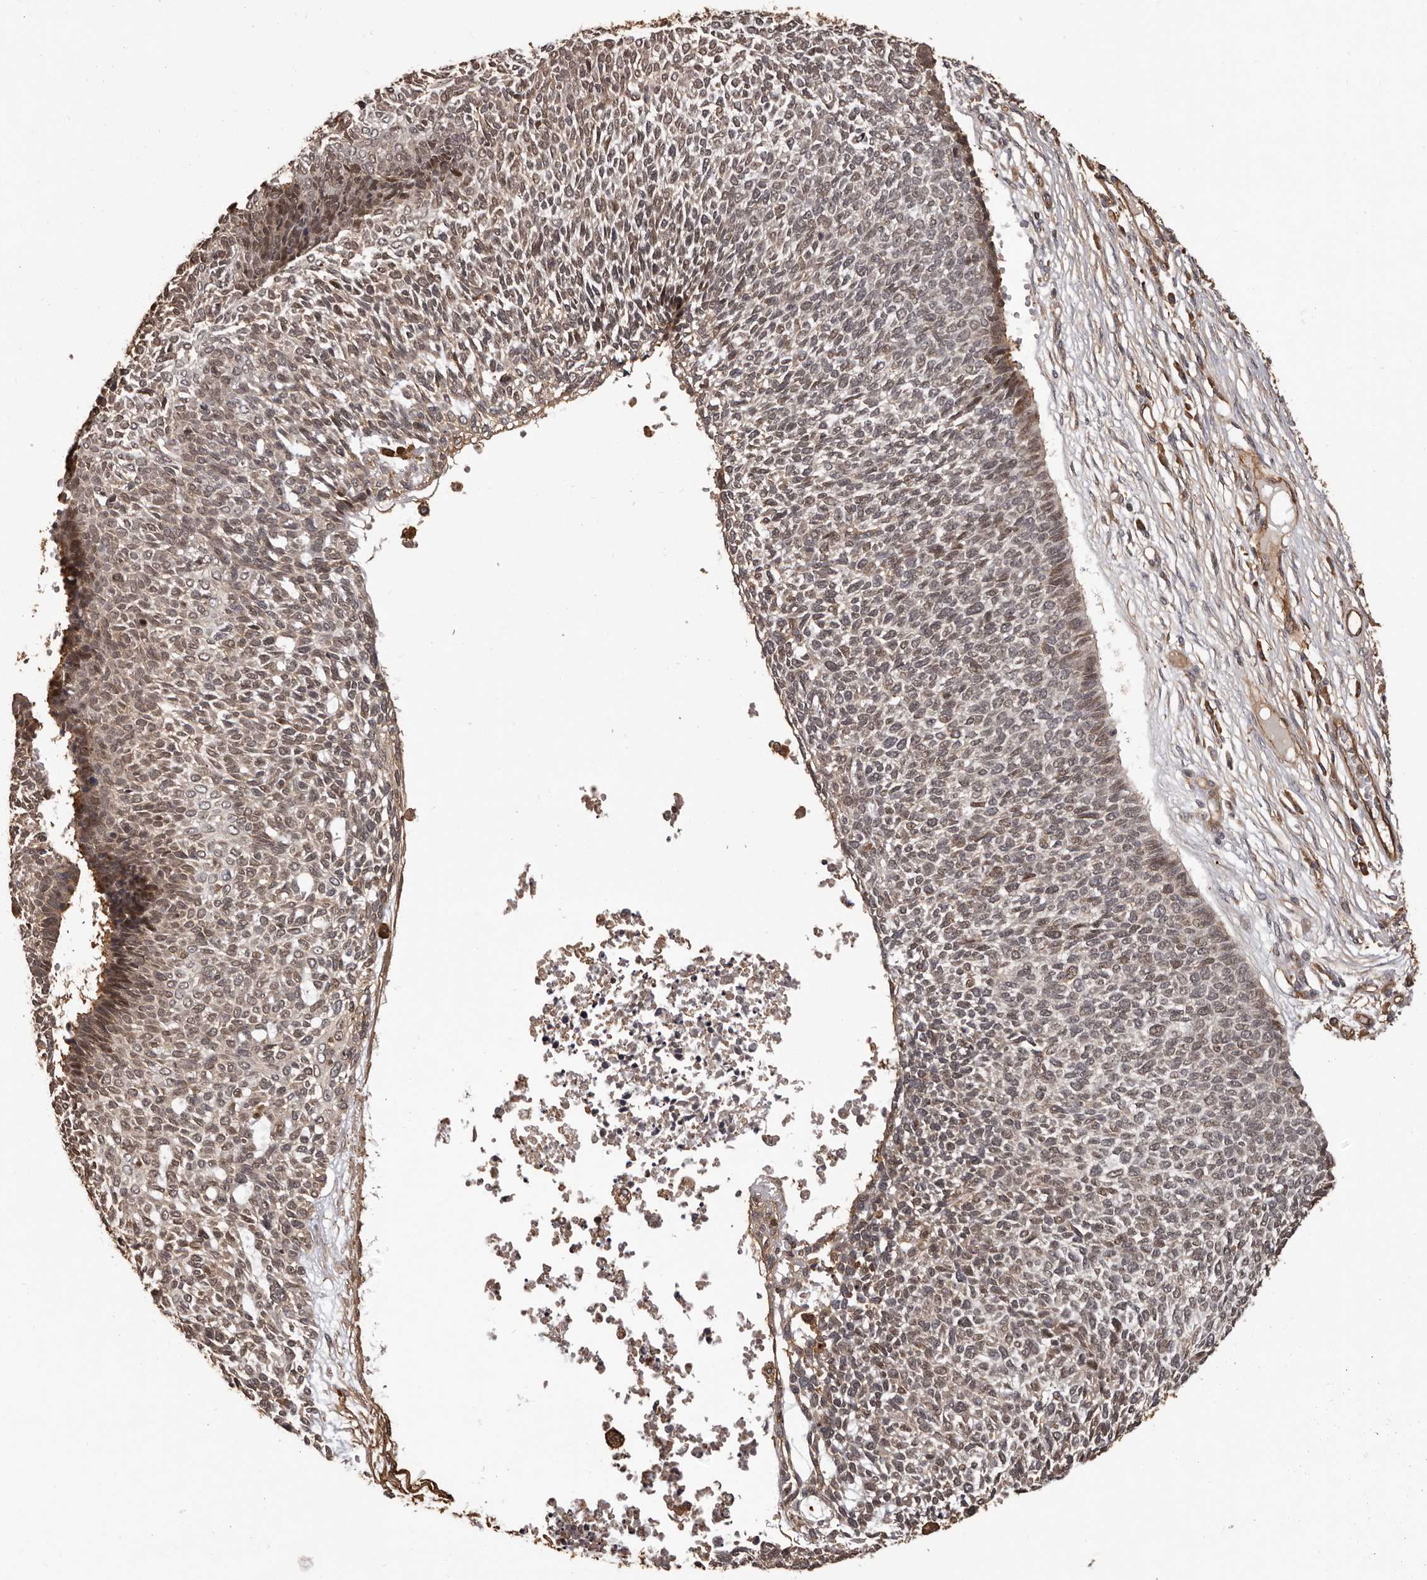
{"staining": {"intensity": "weak", "quantity": "25%-75%", "location": "nuclear"}, "tissue": "skin cancer", "cell_type": "Tumor cells", "image_type": "cancer", "snomed": [{"axis": "morphology", "description": "Basal cell carcinoma"}, {"axis": "topography", "description": "Skin"}], "caption": "Protein expression analysis of skin cancer (basal cell carcinoma) shows weak nuclear expression in about 25%-75% of tumor cells.", "gene": "SLITRK6", "patient": {"sex": "female", "age": 84}}